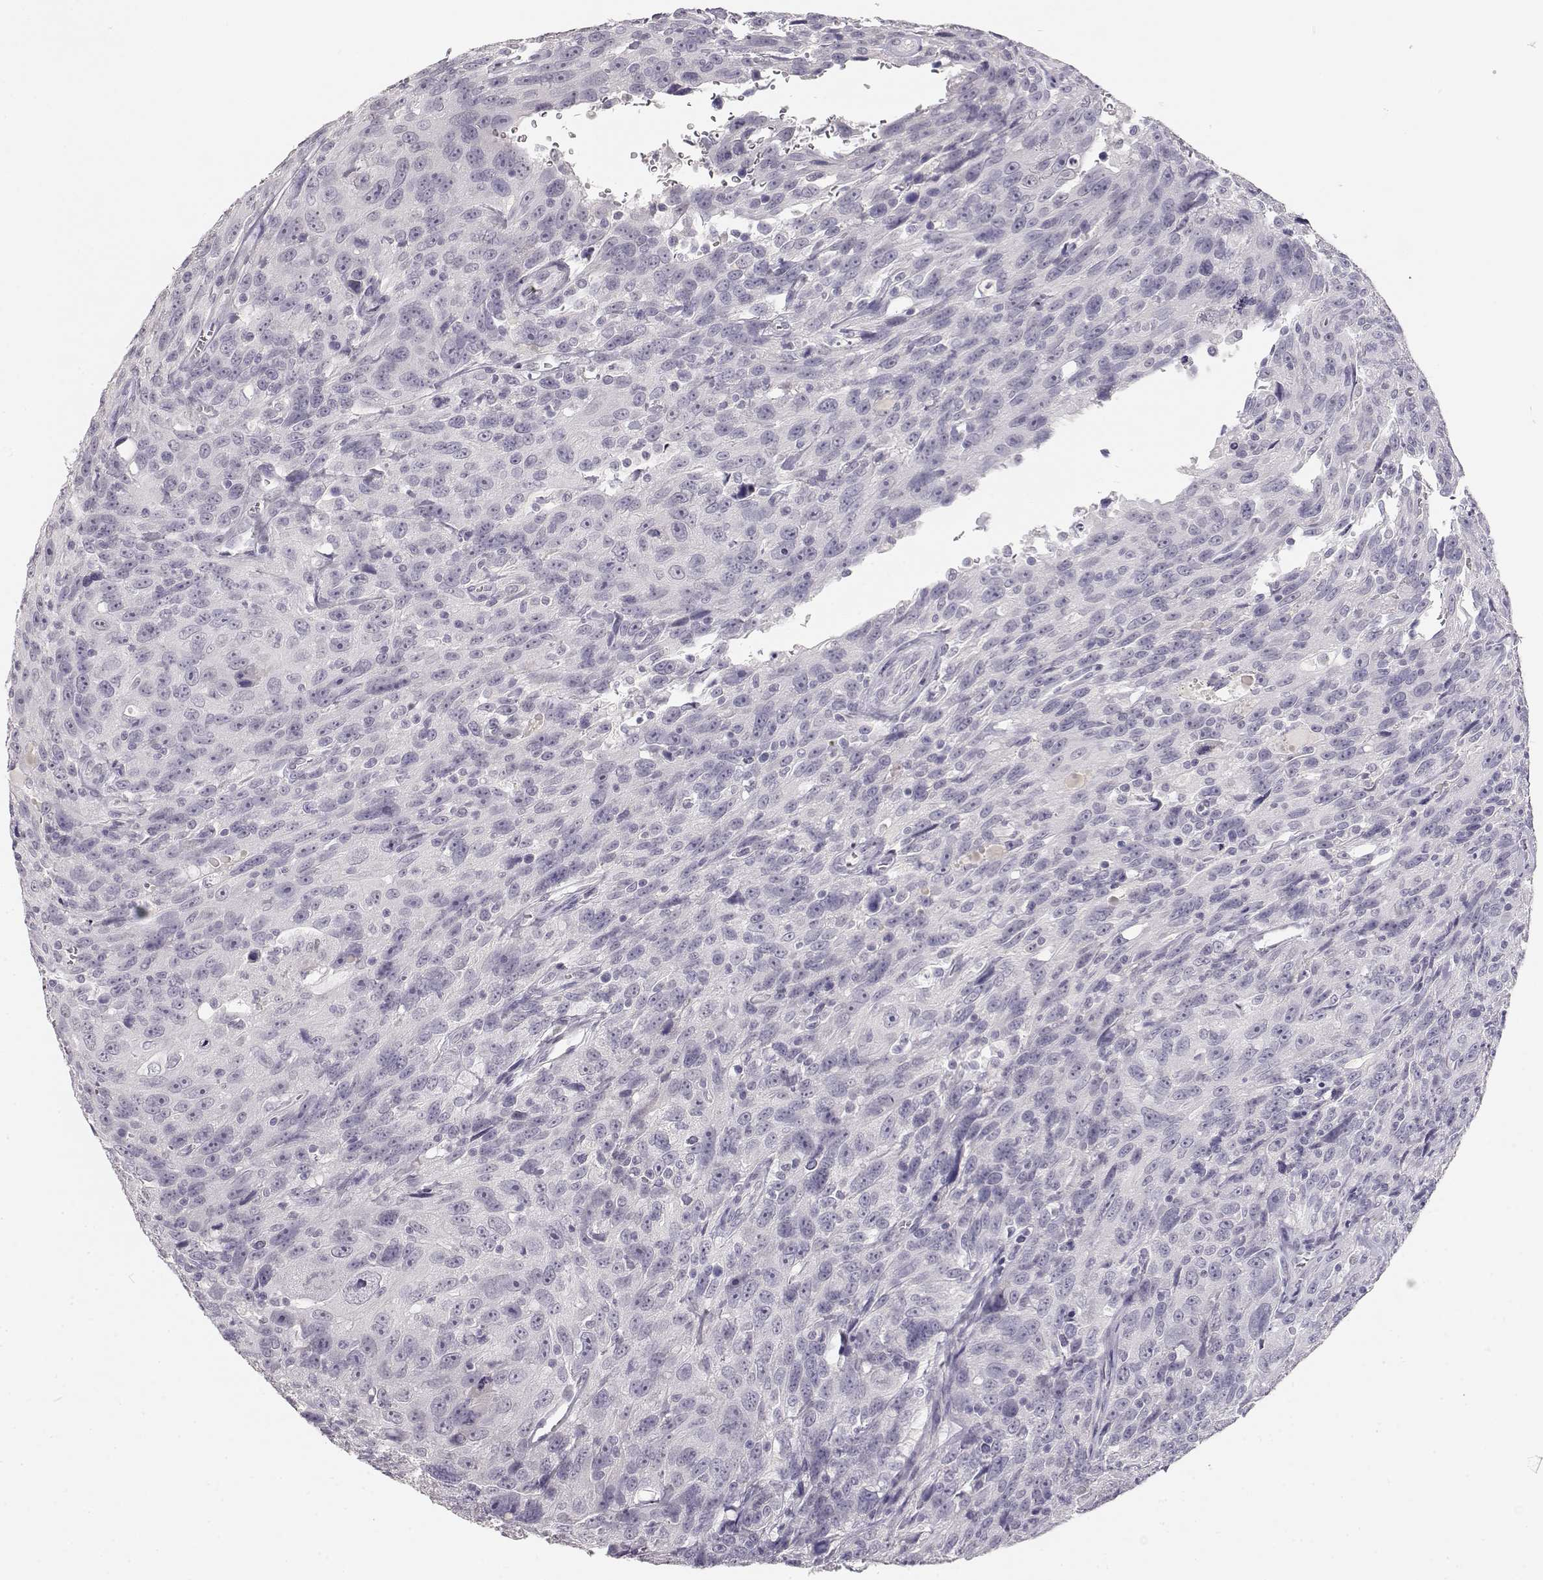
{"staining": {"intensity": "negative", "quantity": "none", "location": "none"}, "tissue": "urothelial cancer", "cell_type": "Tumor cells", "image_type": "cancer", "snomed": [{"axis": "morphology", "description": "Urothelial carcinoma, NOS"}, {"axis": "morphology", "description": "Urothelial carcinoma, High grade"}, {"axis": "topography", "description": "Urinary bladder"}], "caption": "Image shows no significant protein expression in tumor cells of high-grade urothelial carcinoma.", "gene": "TKTL1", "patient": {"sex": "female", "age": 73}}